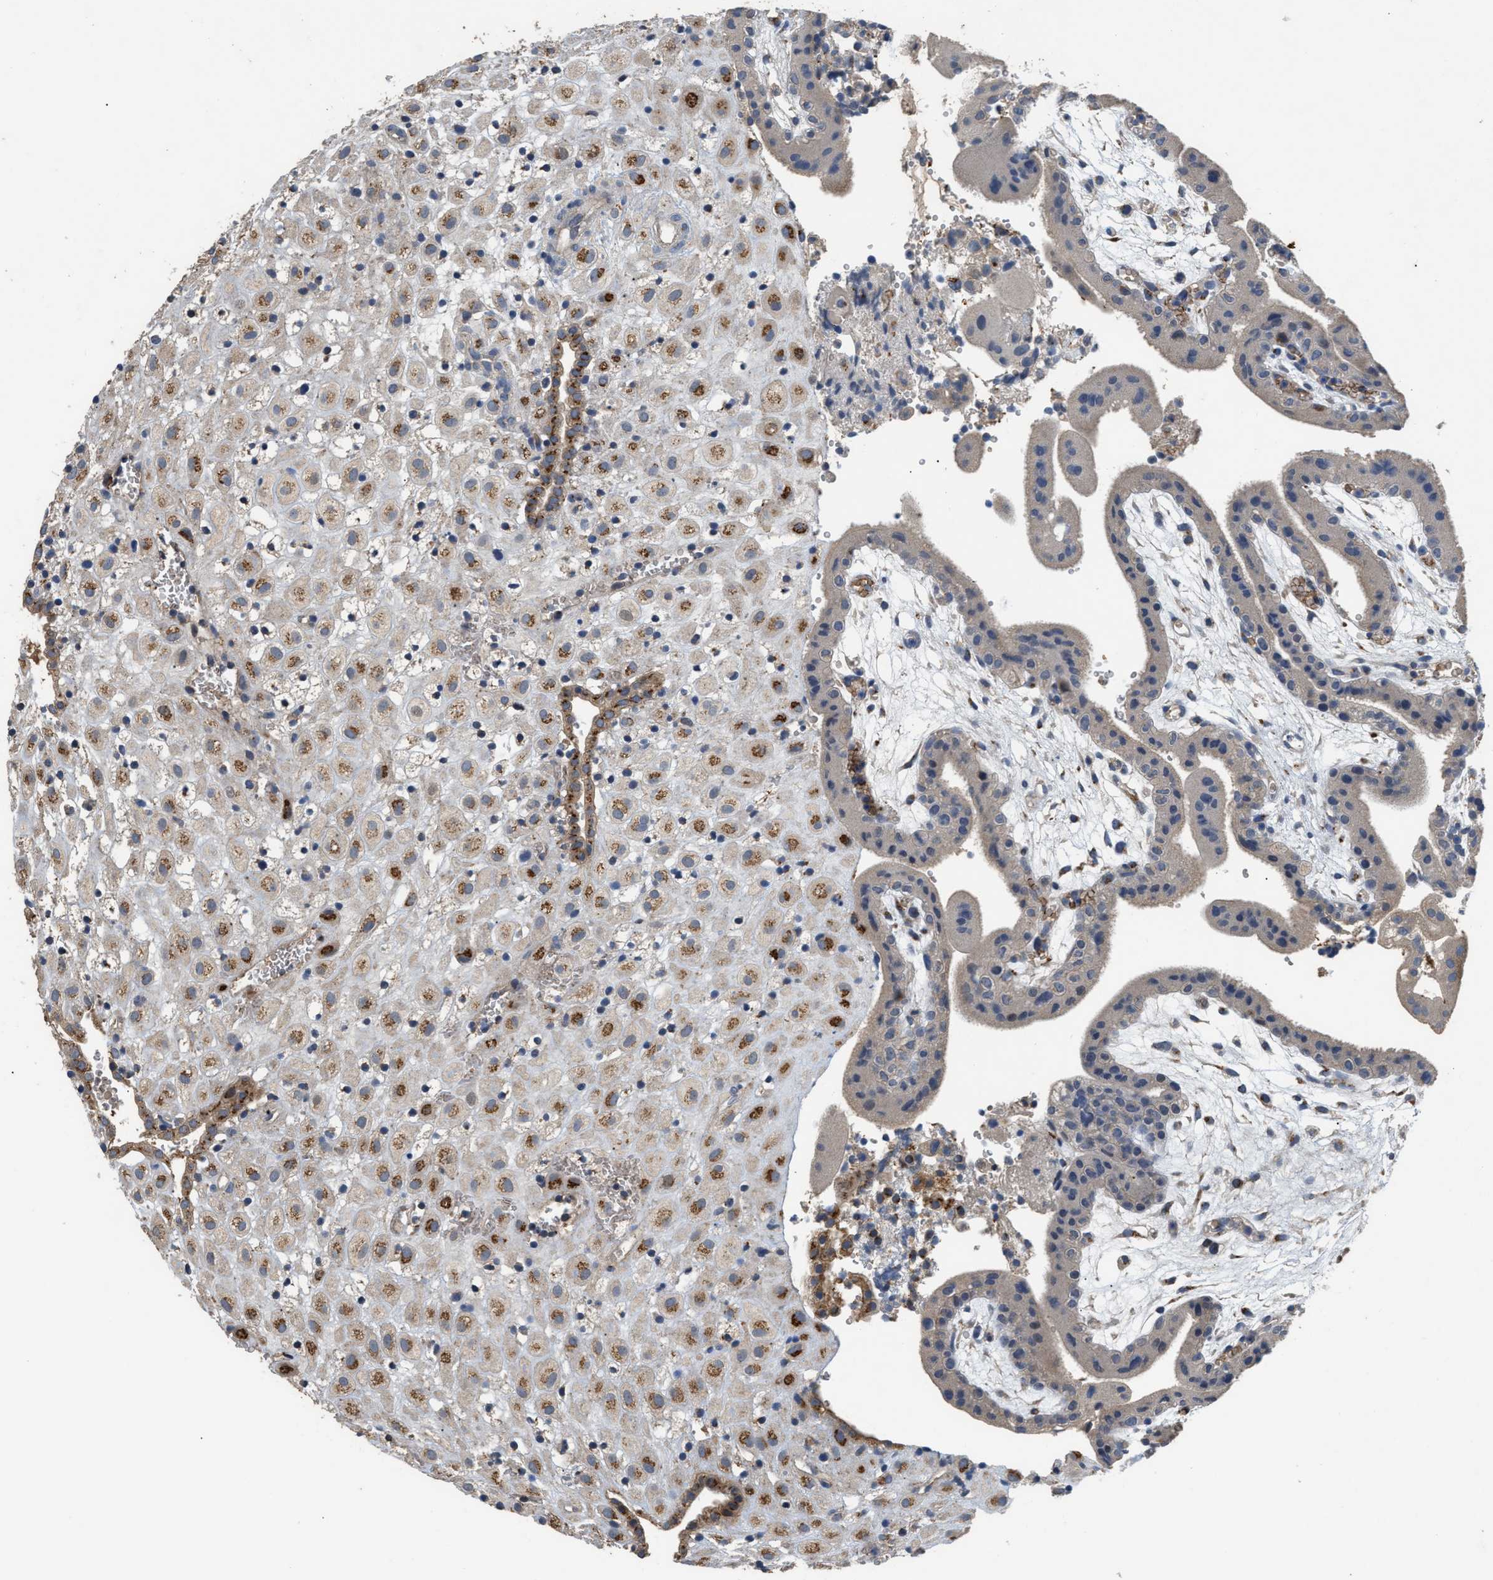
{"staining": {"intensity": "moderate", "quantity": "25%-75%", "location": "cytoplasmic/membranous"}, "tissue": "placenta", "cell_type": "Decidual cells", "image_type": "normal", "snomed": [{"axis": "morphology", "description": "Normal tissue, NOS"}, {"axis": "topography", "description": "Placenta"}], "caption": "The photomicrograph shows a brown stain indicating the presence of a protein in the cytoplasmic/membranous of decidual cells in placenta. (DAB IHC with brightfield microscopy, high magnification).", "gene": "SIK2", "patient": {"sex": "female", "age": 18}}